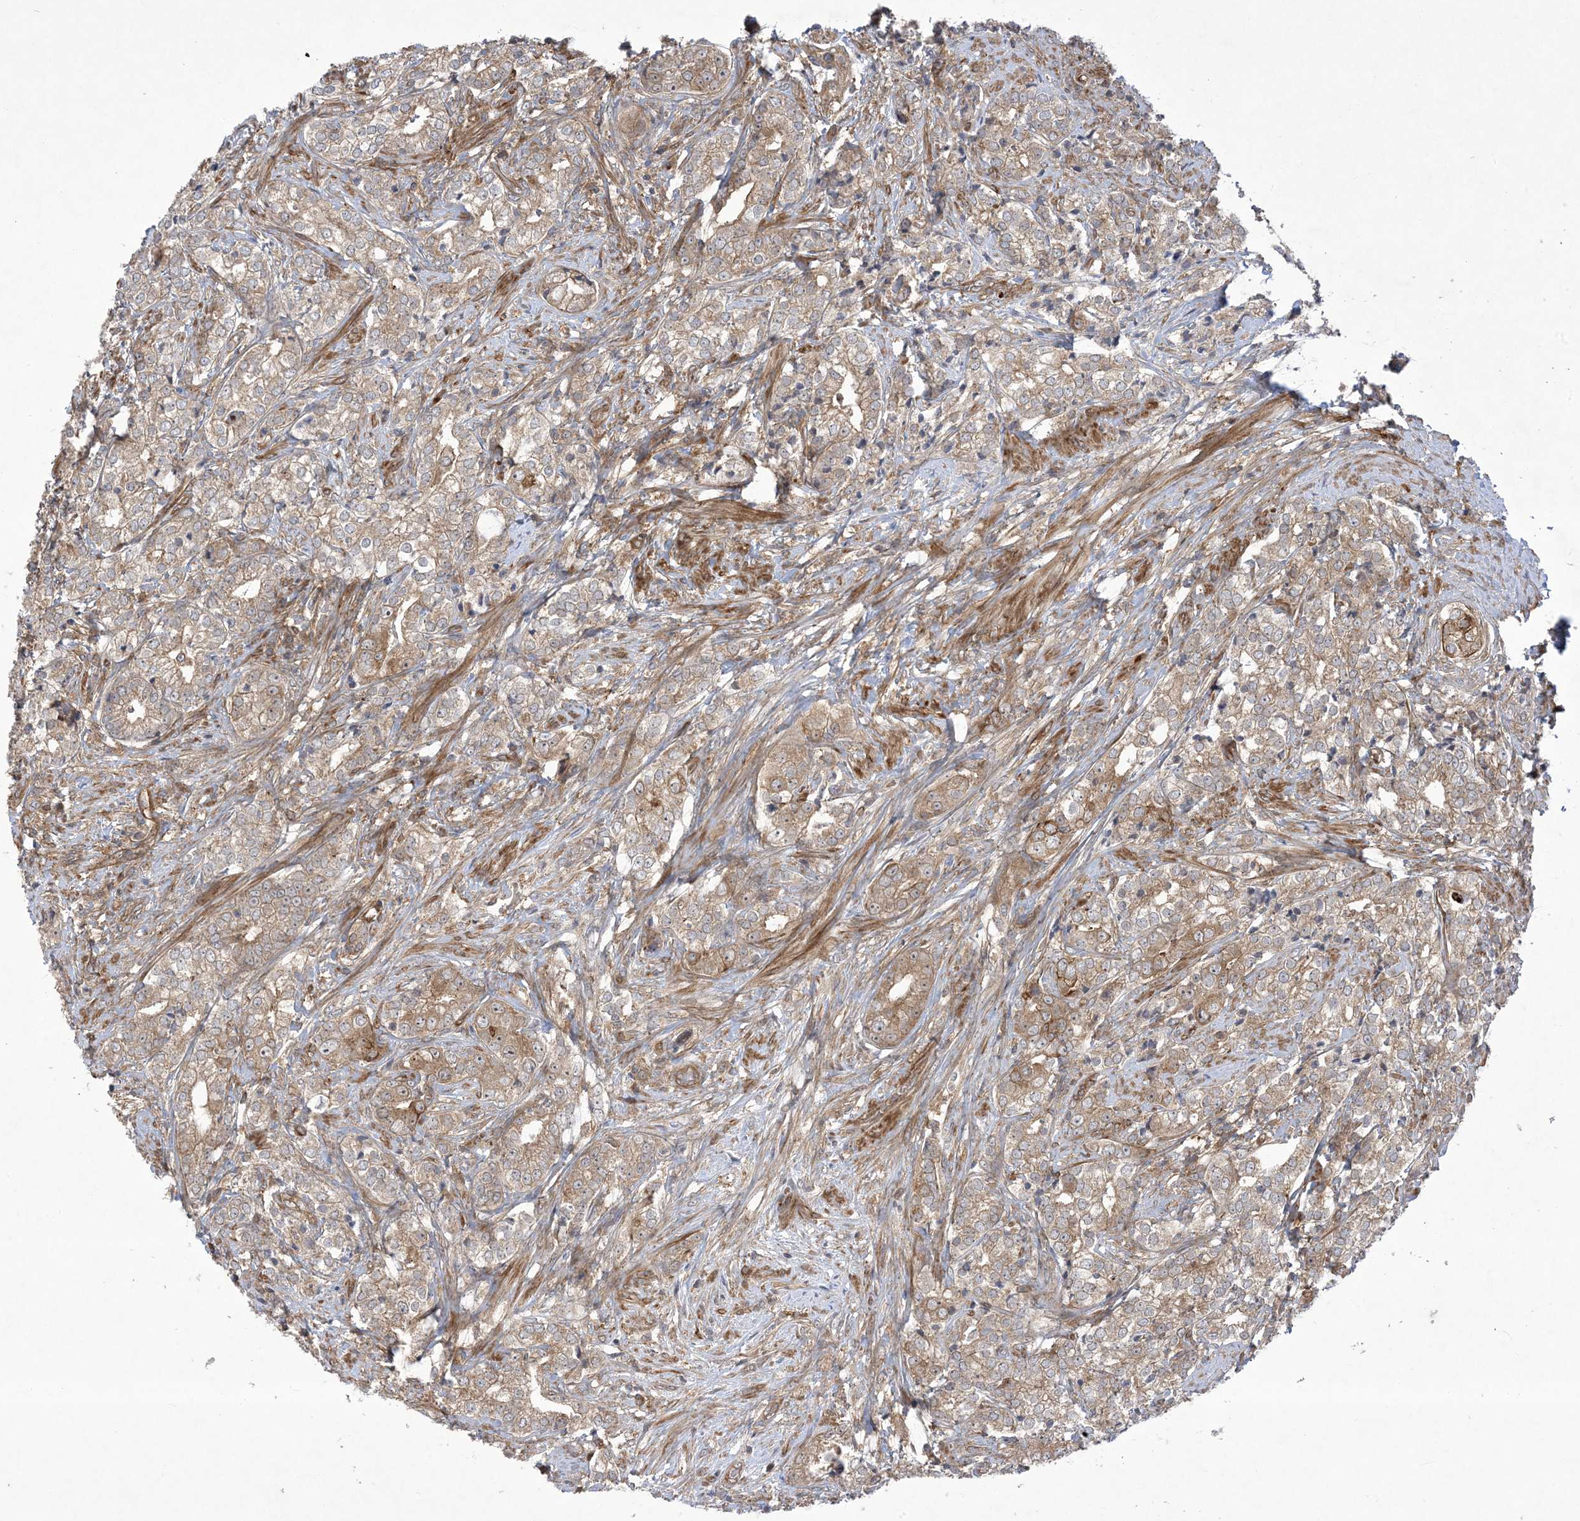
{"staining": {"intensity": "moderate", "quantity": ">75%", "location": "cytoplasmic/membranous,nuclear"}, "tissue": "prostate cancer", "cell_type": "Tumor cells", "image_type": "cancer", "snomed": [{"axis": "morphology", "description": "Adenocarcinoma, High grade"}, {"axis": "topography", "description": "Prostate"}], "caption": "Prostate high-grade adenocarcinoma stained with immunohistochemistry exhibits moderate cytoplasmic/membranous and nuclear staining in about >75% of tumor cells.", "gene": "SOGA3", "patient": {"sex": "male", "age": 69}}